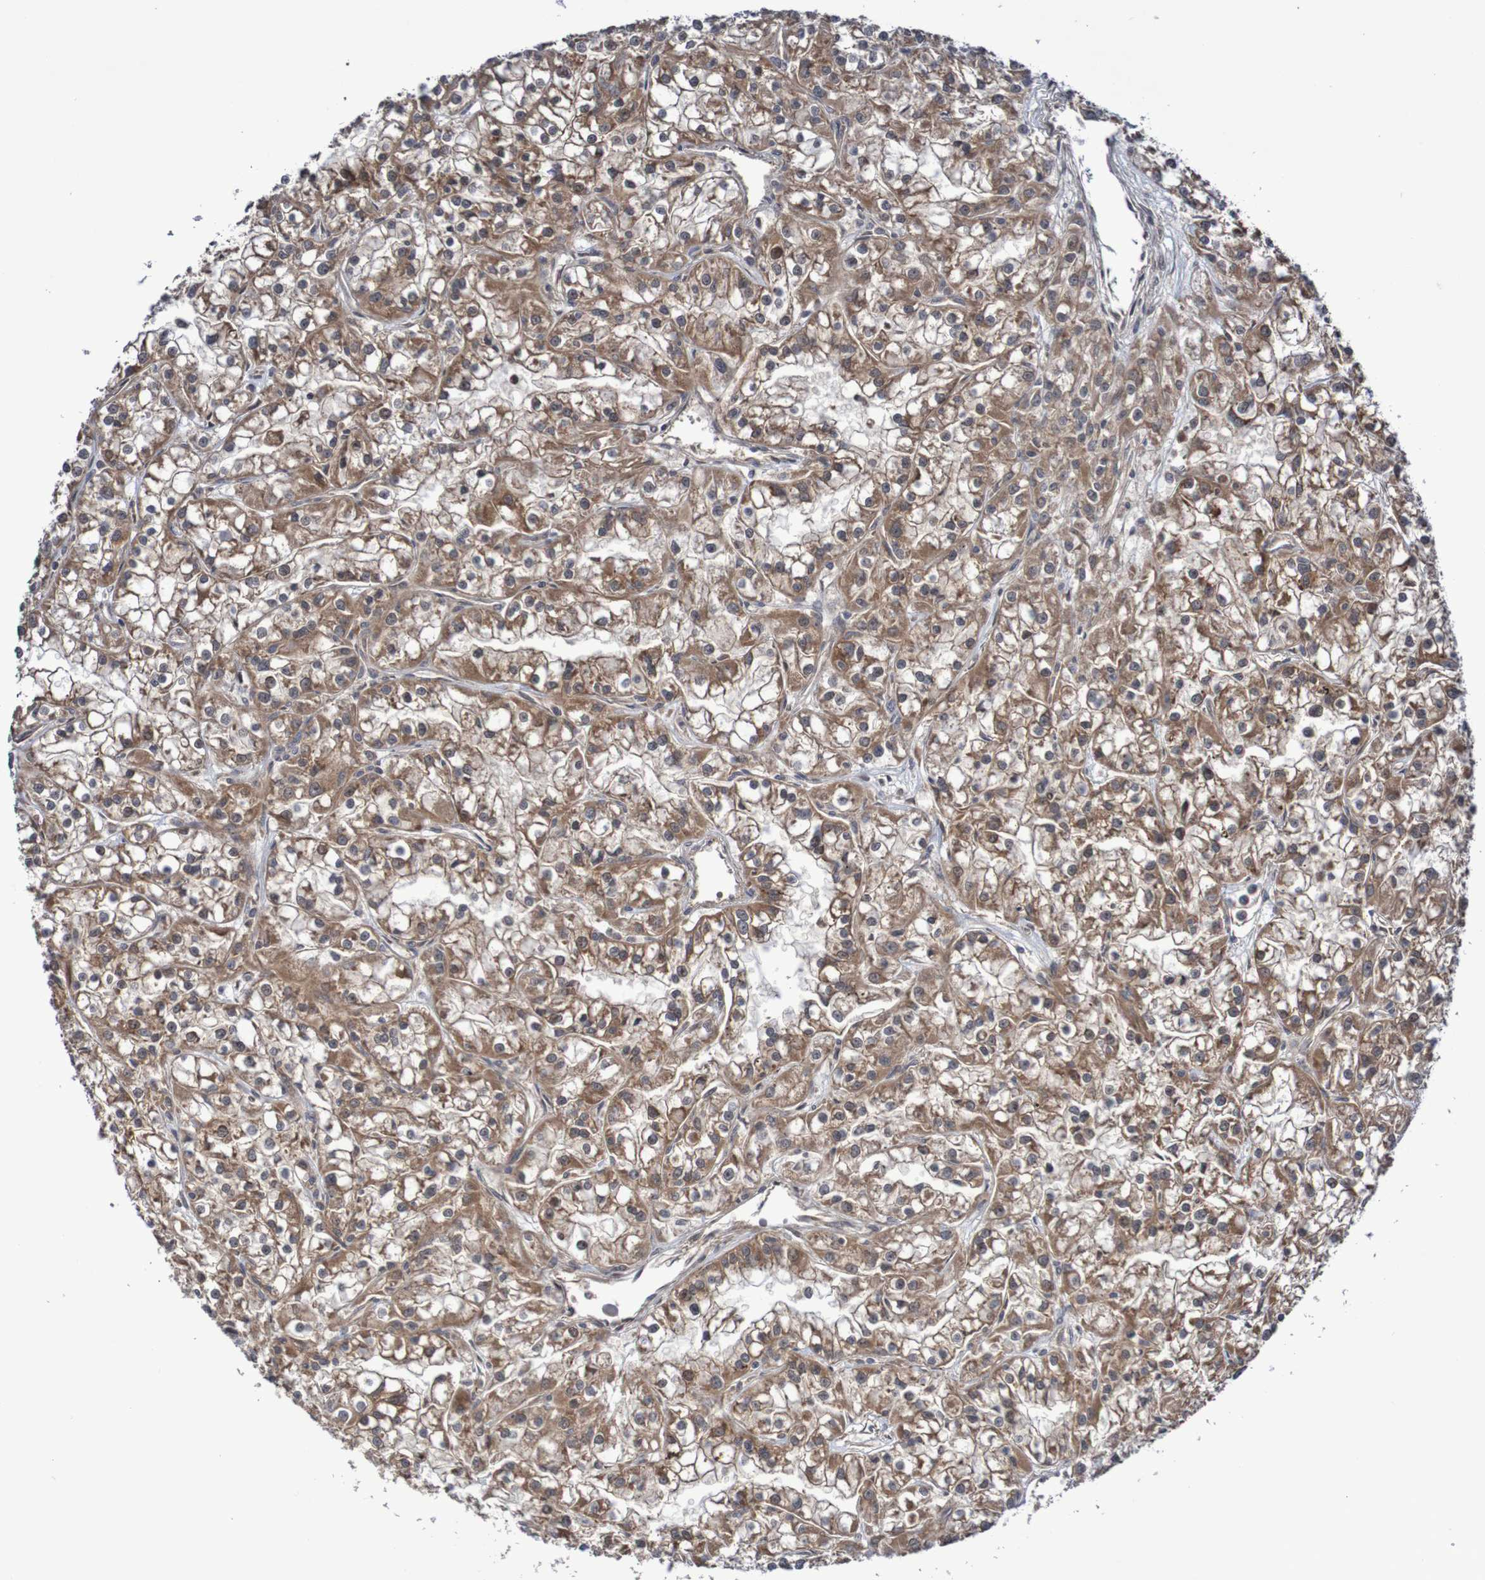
{"staining": {"intensity": "moderate", "quantity": ">75%", "location": "cytoplasmic/membranous"}, "tissue": "renal cancer", "cell_type": "Tumor cells", "image_type": "cancer", "snomed": [{"axis": "morphology", "description": "Adenocarcinoma, NOS"}, {"axis": "topography", "description": "Kidney"}], "caption": "A high-resolution photomicrograph shows immunohistochemistry staining of renal cancer, which displays moderate cytoplasmic/membranous positivity in about >75% of tumor cells. Immunohistochemistry stains the protein in brown and the nuclei are stained blue.", "gene": "PHPT1", "patient": {"sex": "female", "age": 52}}